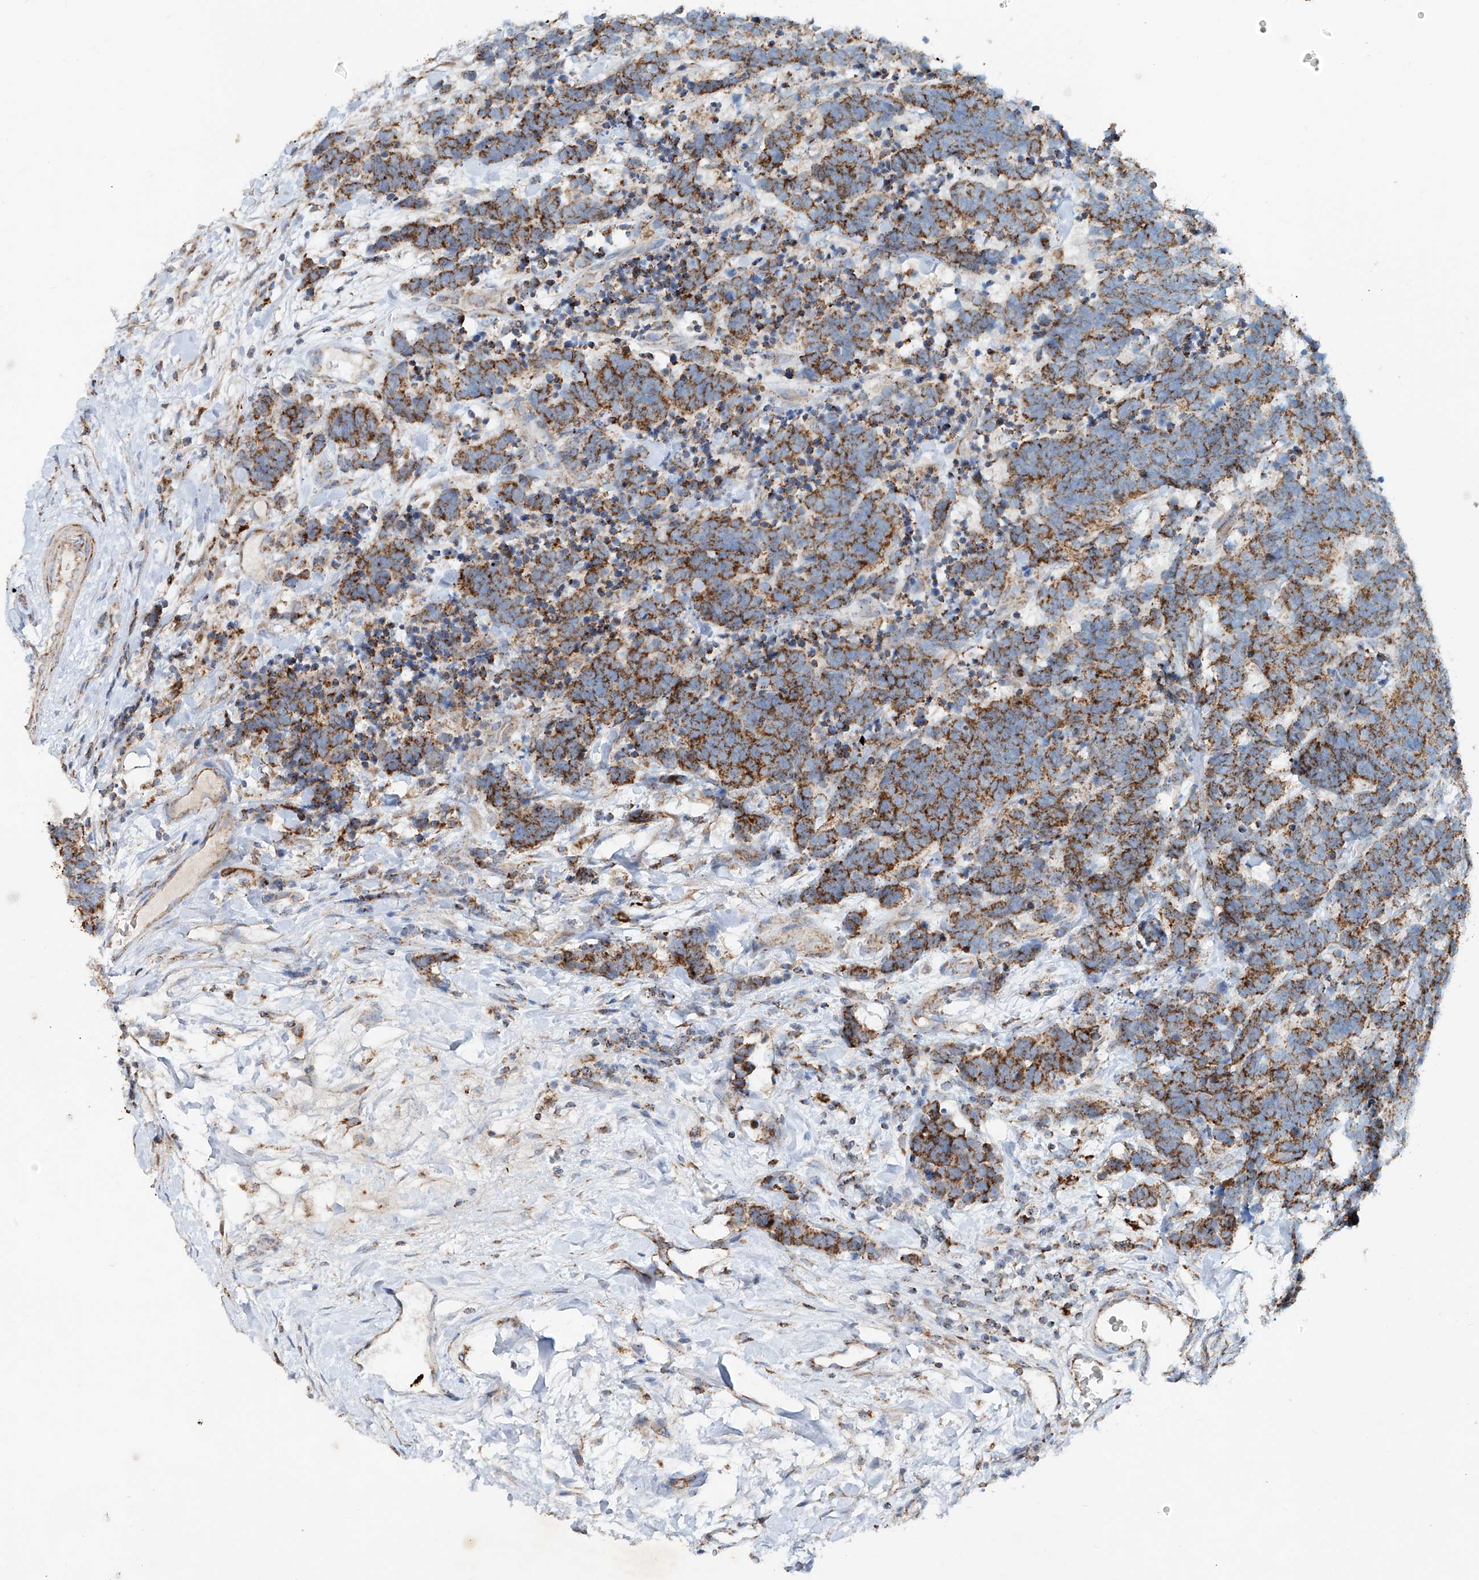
{"staining": {"intensity": "moderate", "quantity": ">75%", "location": "cytoplasmic/membranous"}, "tissue": "carcinoid", "cell_type": "Tumor cells", "image_type": "cancer", "snomed": [{"axis": "morphology", "description": "Carcinoma, NOS"}, {"axis": "morphology", "description": "Carcinoid, malignant, NOS"}, {"axis": "topography", "description": "Urinary bladder"}], "caption": "Carcinoid stained with DAB immunohistochemistry exhibits medium levels of moderate cytoplasmic/membranous staining in approximately >75% of tumor cells.", "gene": "CARD10", "patient": {"sex": "male", "age": 57}}